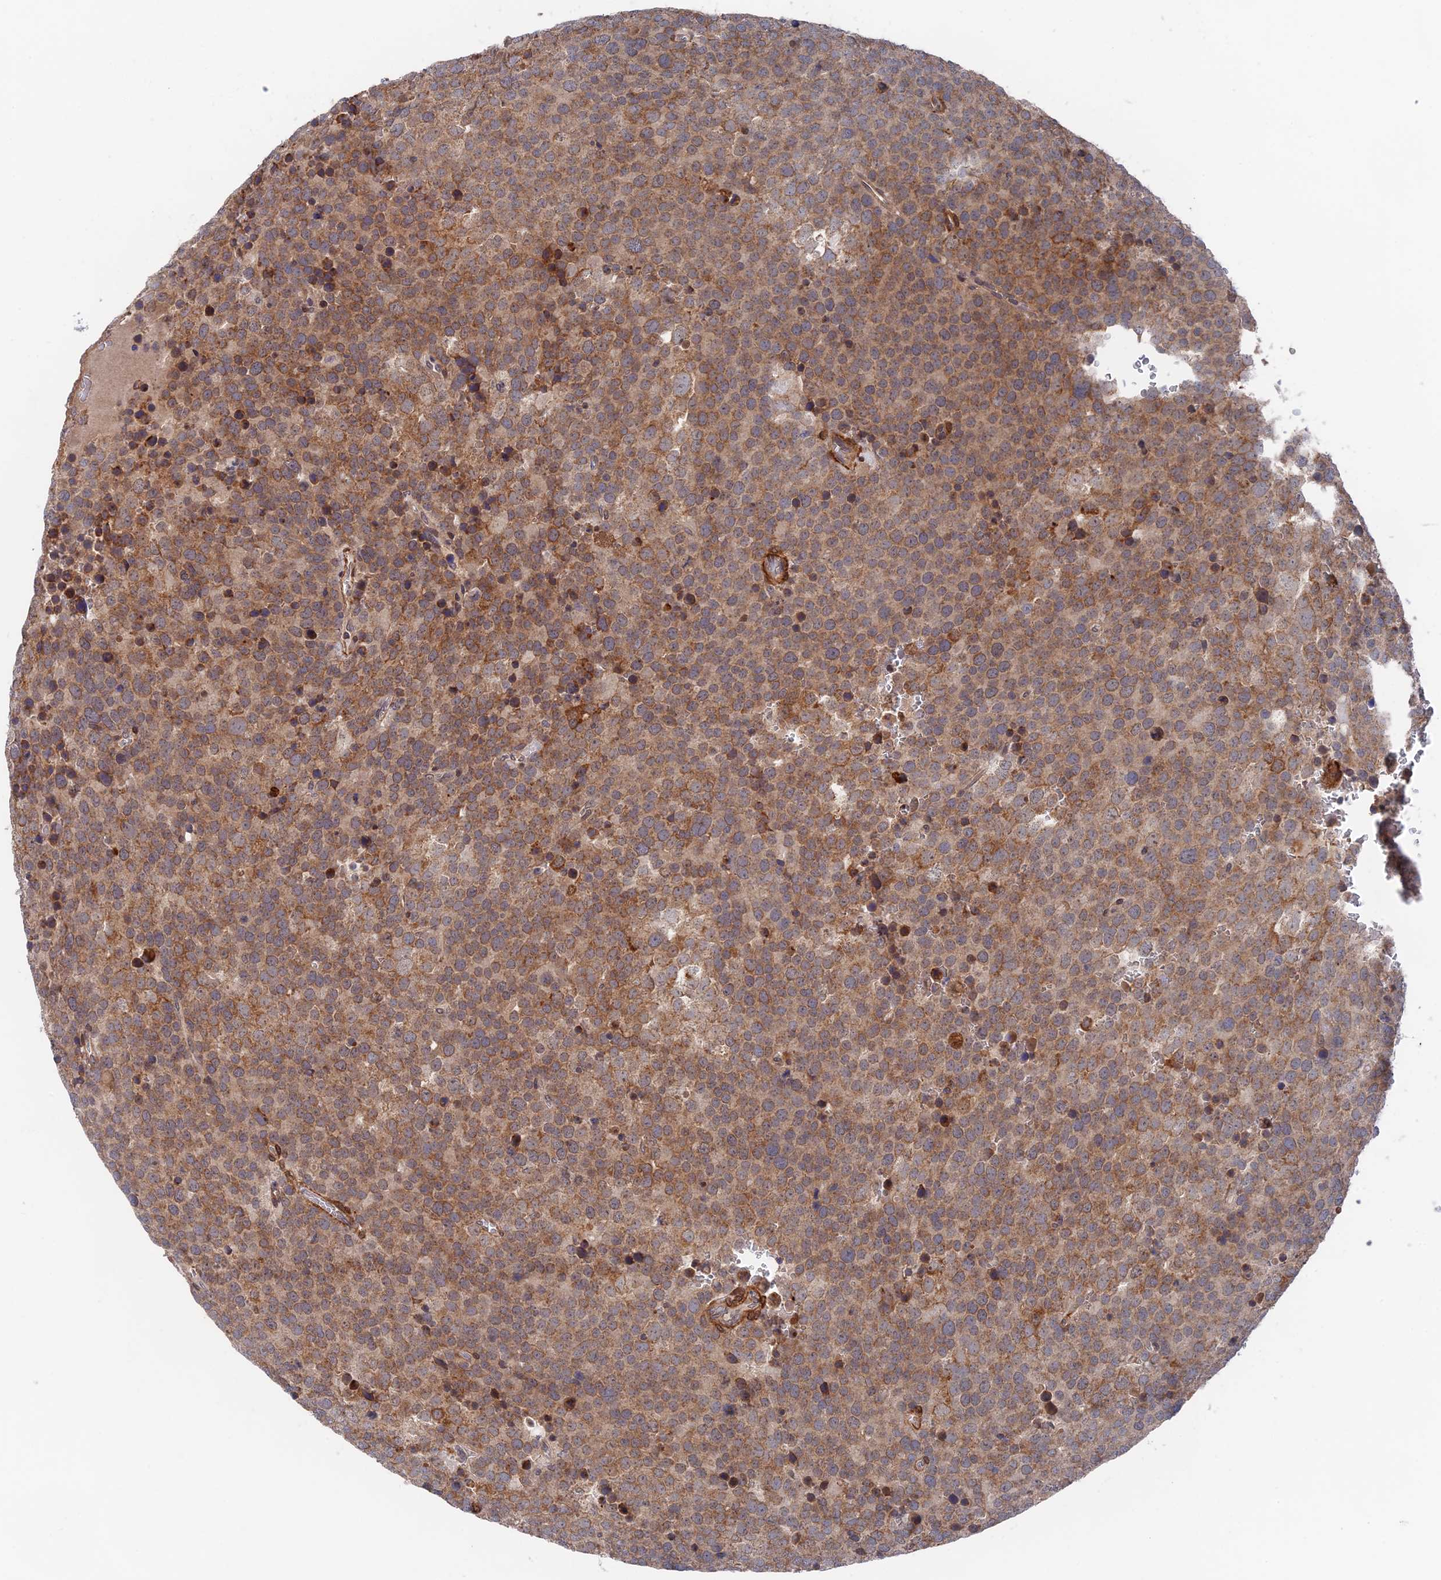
{"staining": {"intensity": "moderate", "quantity": ">75%", "location": "cytoplasmic/membranous"}, "tissue": "testis cancer", "cell_type": "Tumor cells", "image_type": "cancer", "snomed": [{"axis": "morphology", "description": "Seminoma, NOS"}, {"axis": "topography", "description": "Testis"}], "caption": "Human seminoma (testis) stained with a protein marker shows moderate staining in tumor cells.", "gene": "ZNF320", "patient": {"sex": "male", "age": 71}}